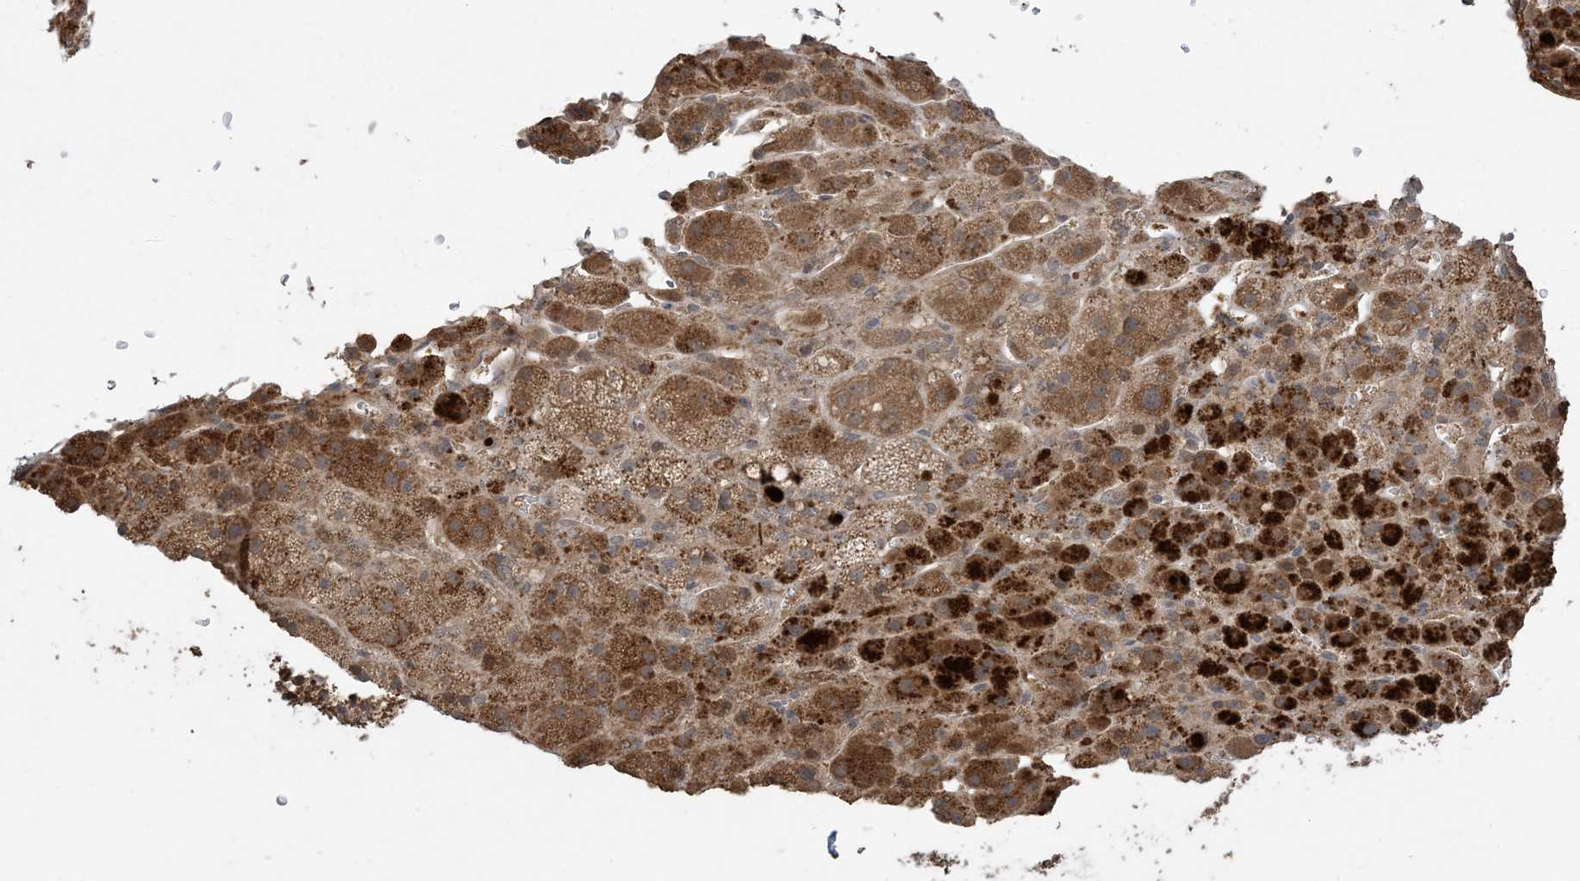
{"staining": {"intensity": "strong", "quantity": "25%-75%", "location": "cytoplasmic/membranous"}, "tissue": "adrenal gland", "cell_type": "Glandular cells", "image_type": "normal", "snomed": [{"axis": "morphology", "description": "Normal tissue, NOS"}, {"axis": "topography", "description": "Adrenal gland"}], "caption": "This photomicrograph reveals IHC staining of normal human adrenal gland, with high strong cytoplasmic/membranous positivity in approximately 25%-75% of glandular cells.", "gene": "EFCAB8", "patient": {"sex": "female", "age": 57}}